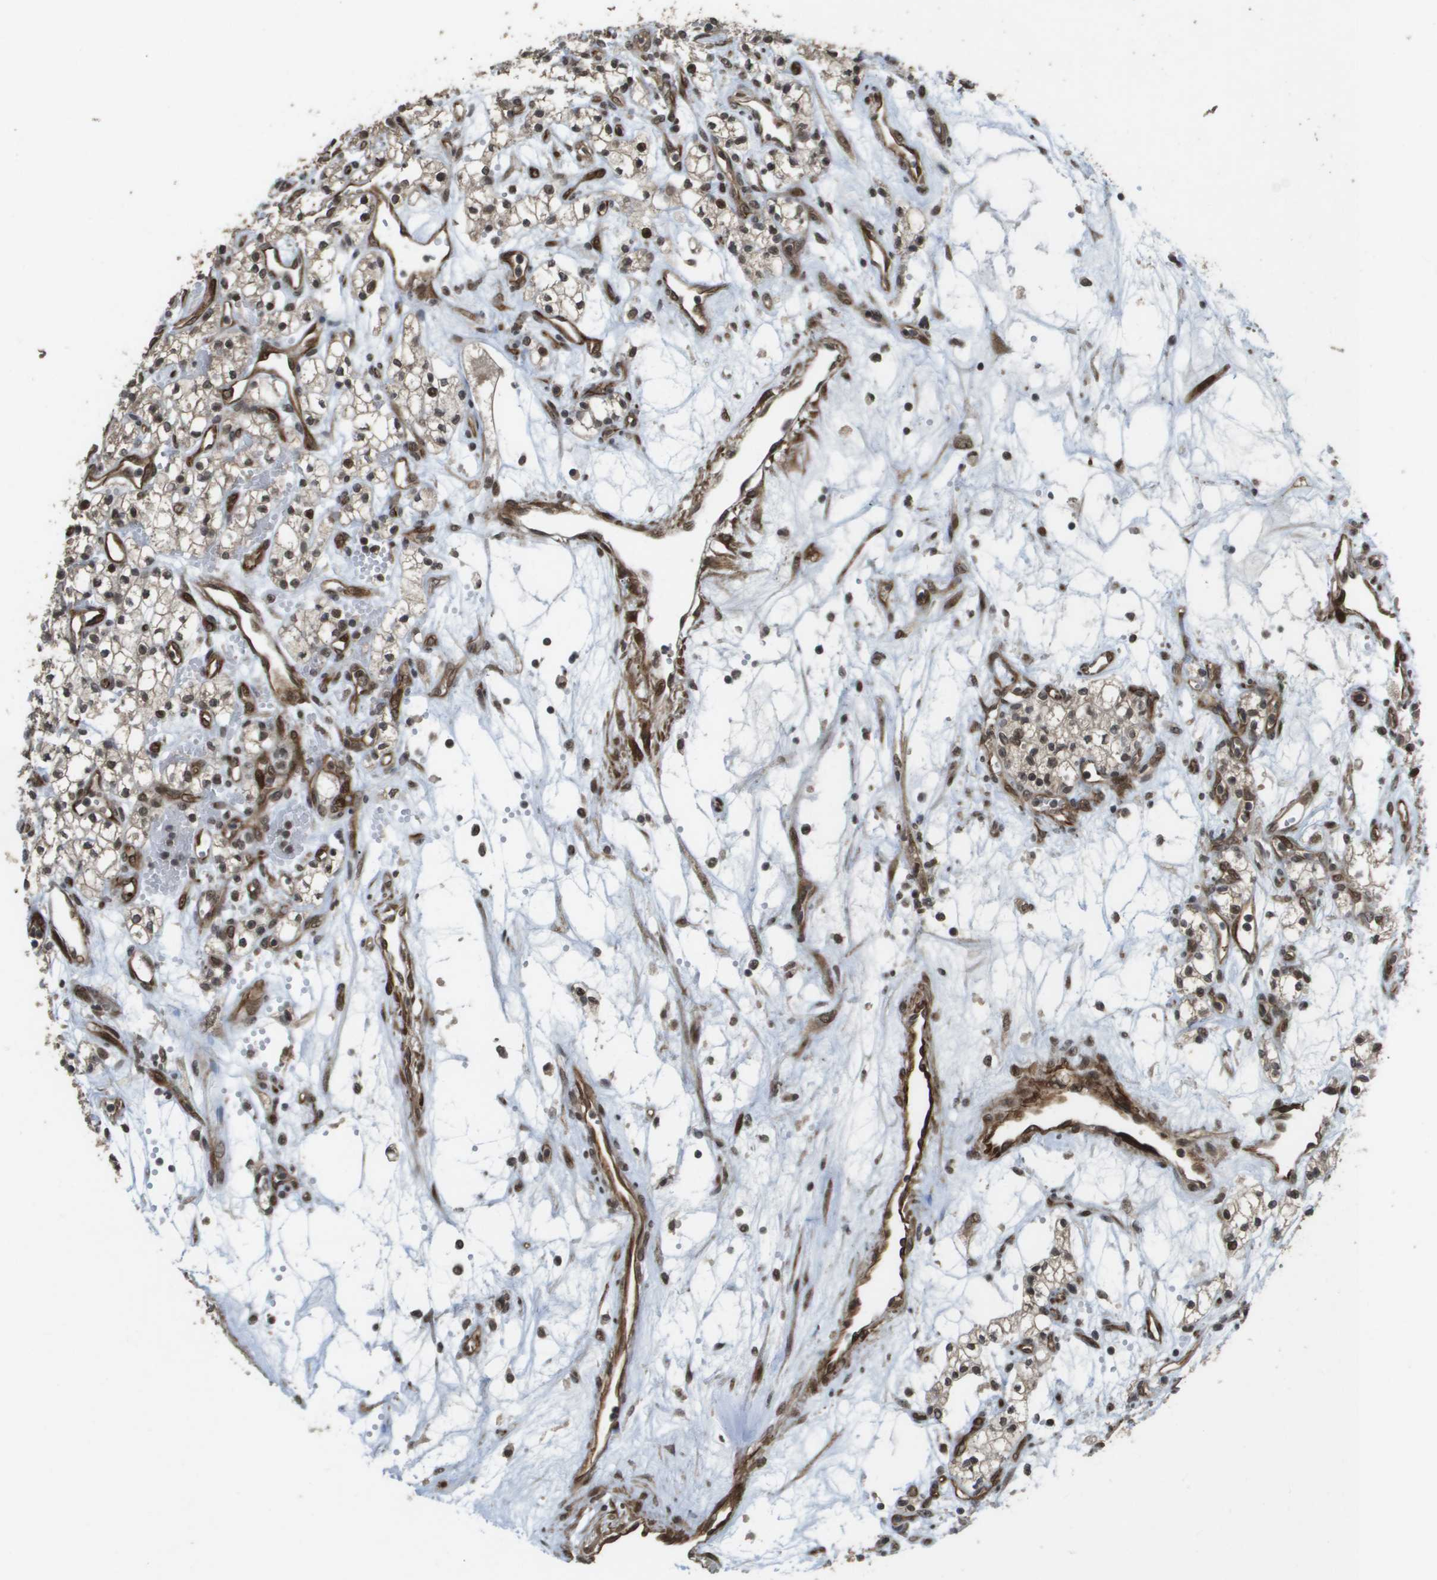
{"staining": {"intensity": "moderate", "quantity": ">75%", "location": "nuclear"}, "tissue": "renal cancer", "cell_type": "Tumor cells", "image_type": "cancer", "snomed": [{"axis": "morphology", "description": "Adenocarcinoma, NOS"}, {"axis": "topography", "description": "Kidney"}], "caption": "Renal adenocarcinoma stained for a protein (brown) displays moderate nuclear positive staining in approximately >75% of tumor cells.", "gene": "KAT5", "patient": {"sex": "male", "age": 59}}